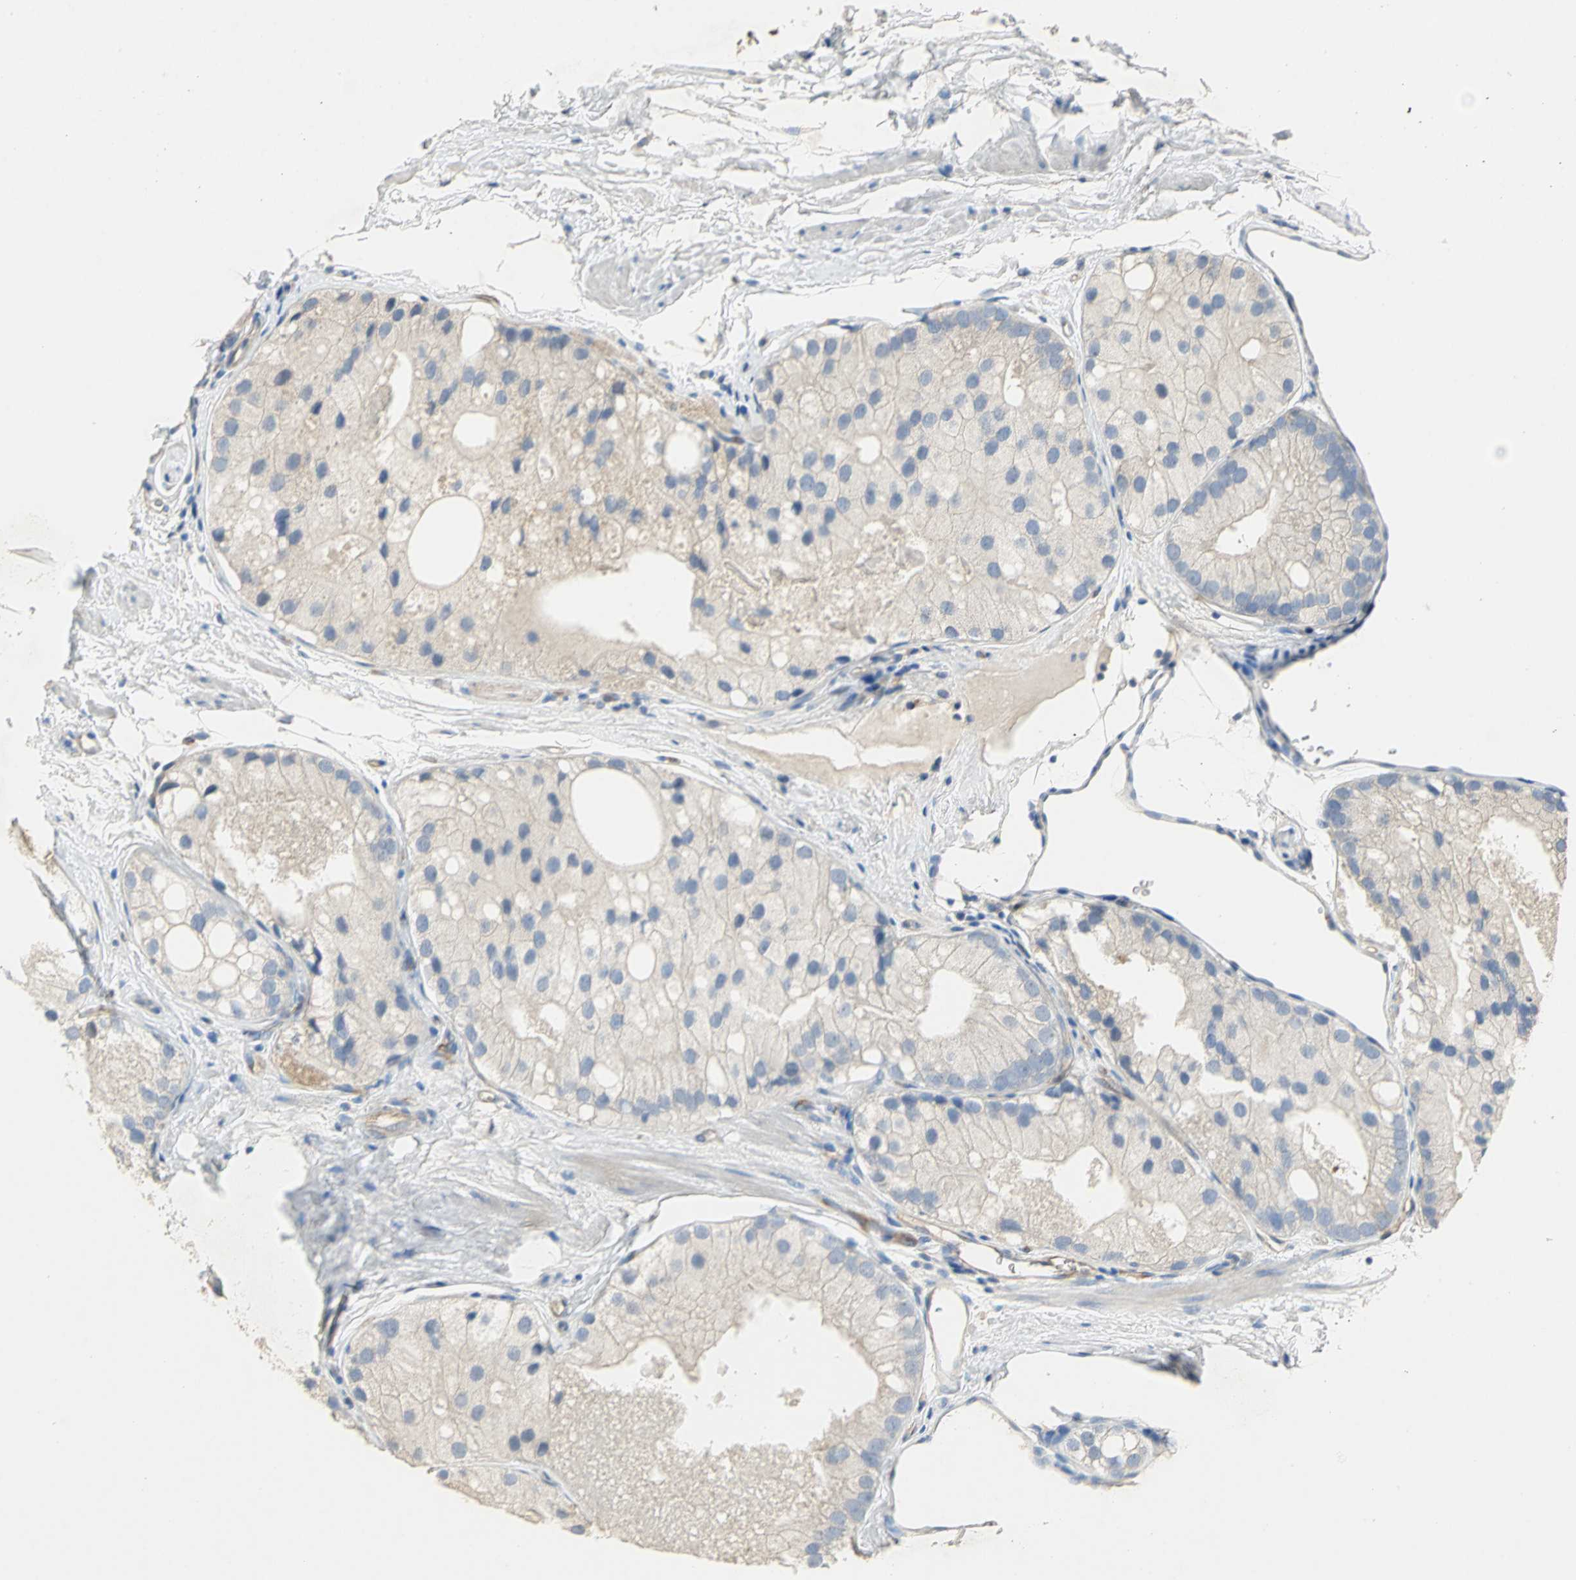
{"staining": {"intensity": "negative", "quantity": "none", "location": "none"}, "tissue": "prostate cancer", "cell_type": "Tumor cells", "image_type": "cancer", "snomed": [{"axis": "morphology", "description": "Adenocarcinoma, Low grade"}, {"axis": "topography", "description": "Prostate"}], "caption": "Adenocarcinoma (low-grade) (prostate) was stained to show a protein in brown. There is no significant staining in tumor cells.", "gene": "DLGAP5", "patient": {"sex": "male", "age": 69}}